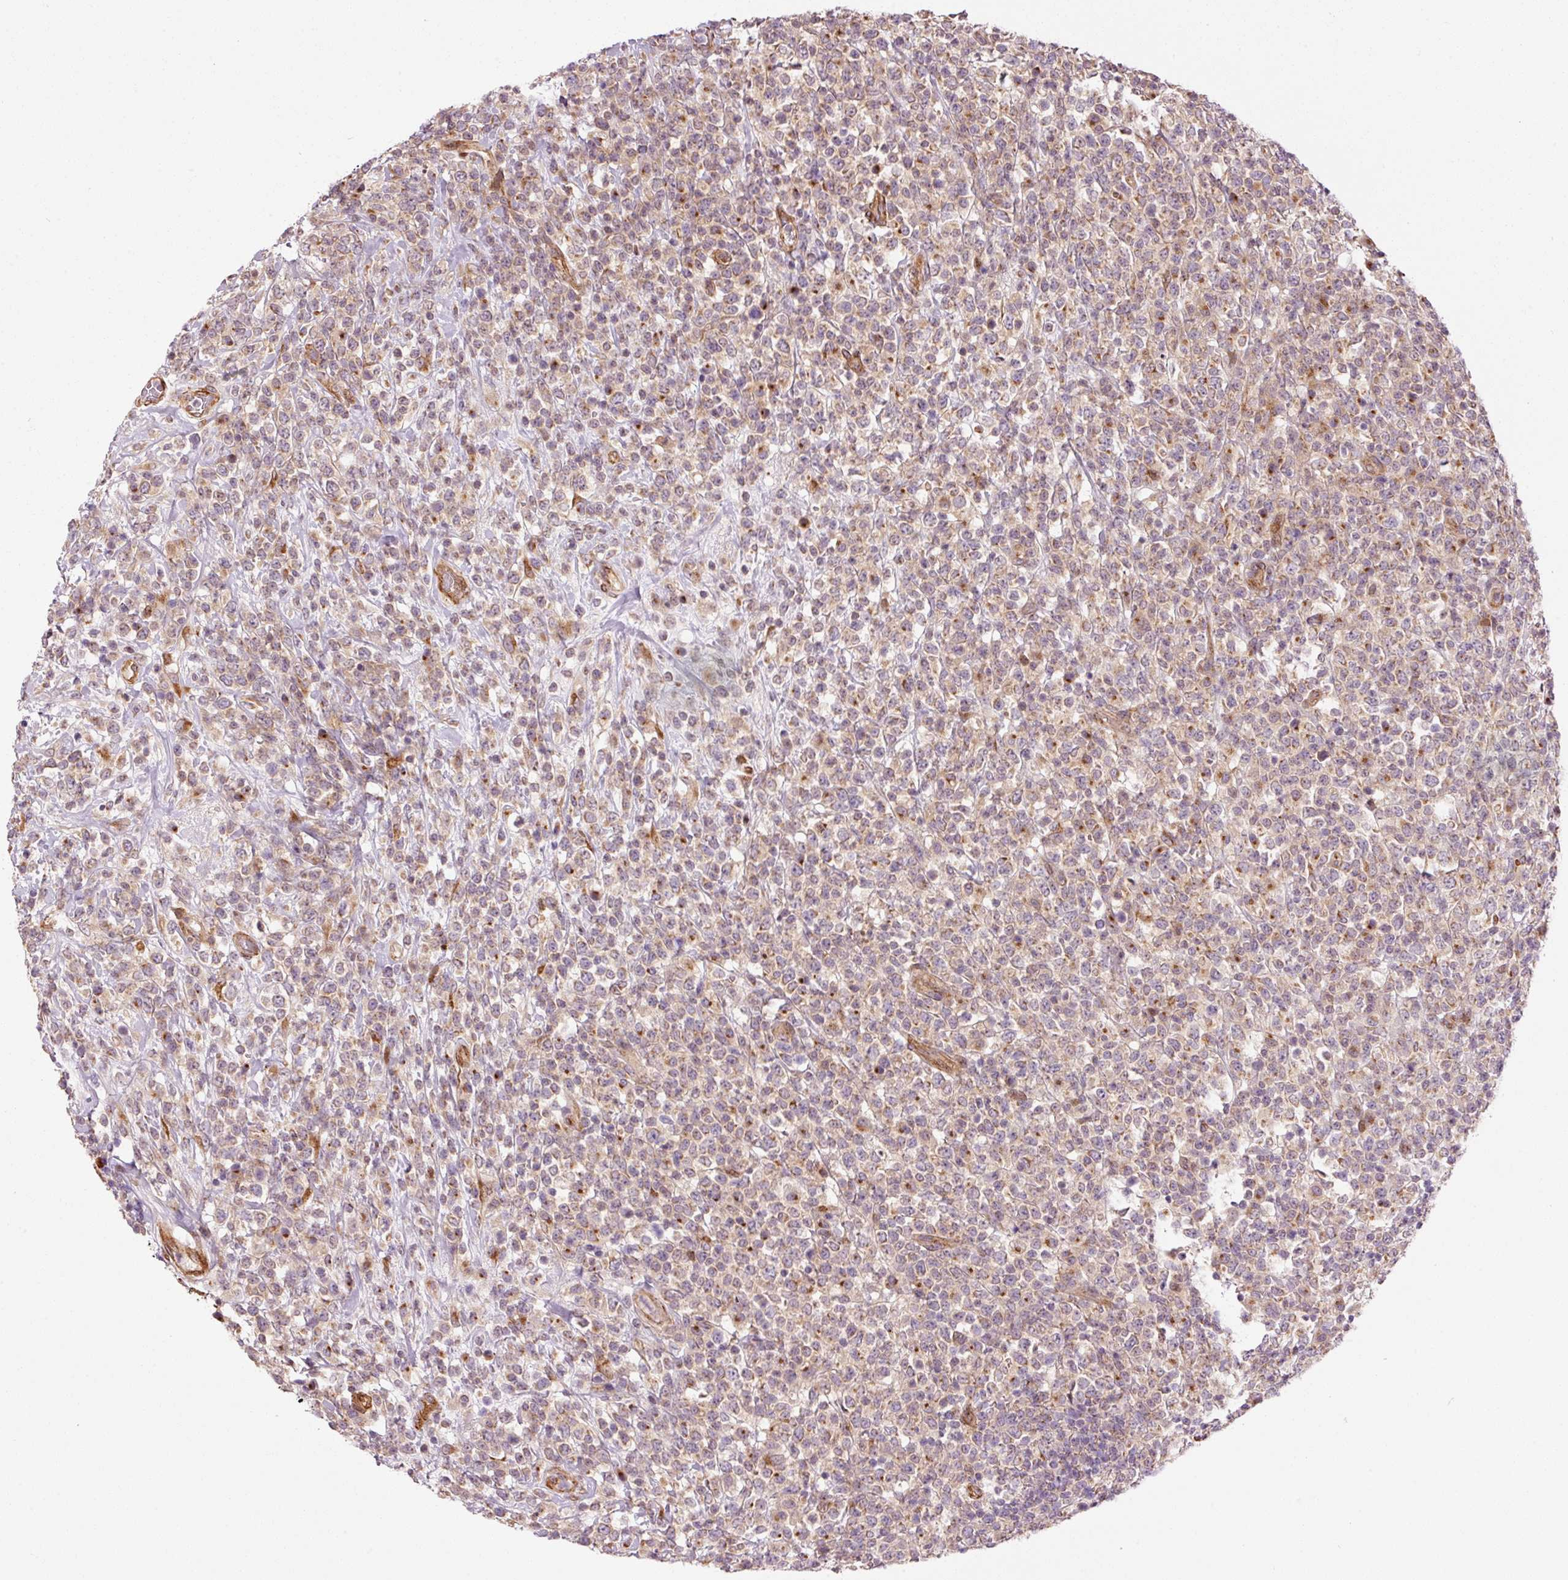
{"staining": {"intensity": "moderate", "quantity": "<25%", "location": "cytoplasmic/membranous"}, "tissue": "lymphoma", "cell_type": "Tumor cells", "image_type": "cancer", "snomed": [{"axis": "morphology", "description": "Malignant lymphoma, non-Hodgkin's type, High grade"}, {"axis": "topography", "description": "Colon"}], "caption": "The histopathology image shows immunohistochemical staining of high-grade malignant lymphoma, non-Hodgkin's type. There is moderate cytoplasmic/membranous positivity is seen in approximately <25% of tumor cells. The staining was performed using DAB (3,3'-diaminobenzidine), with brown indicating positive protein expression. Nuclei are stained blue with hematoxylin.", "gene": "PPP1R14B", "patient": {"sex": "female", "age": 53}}